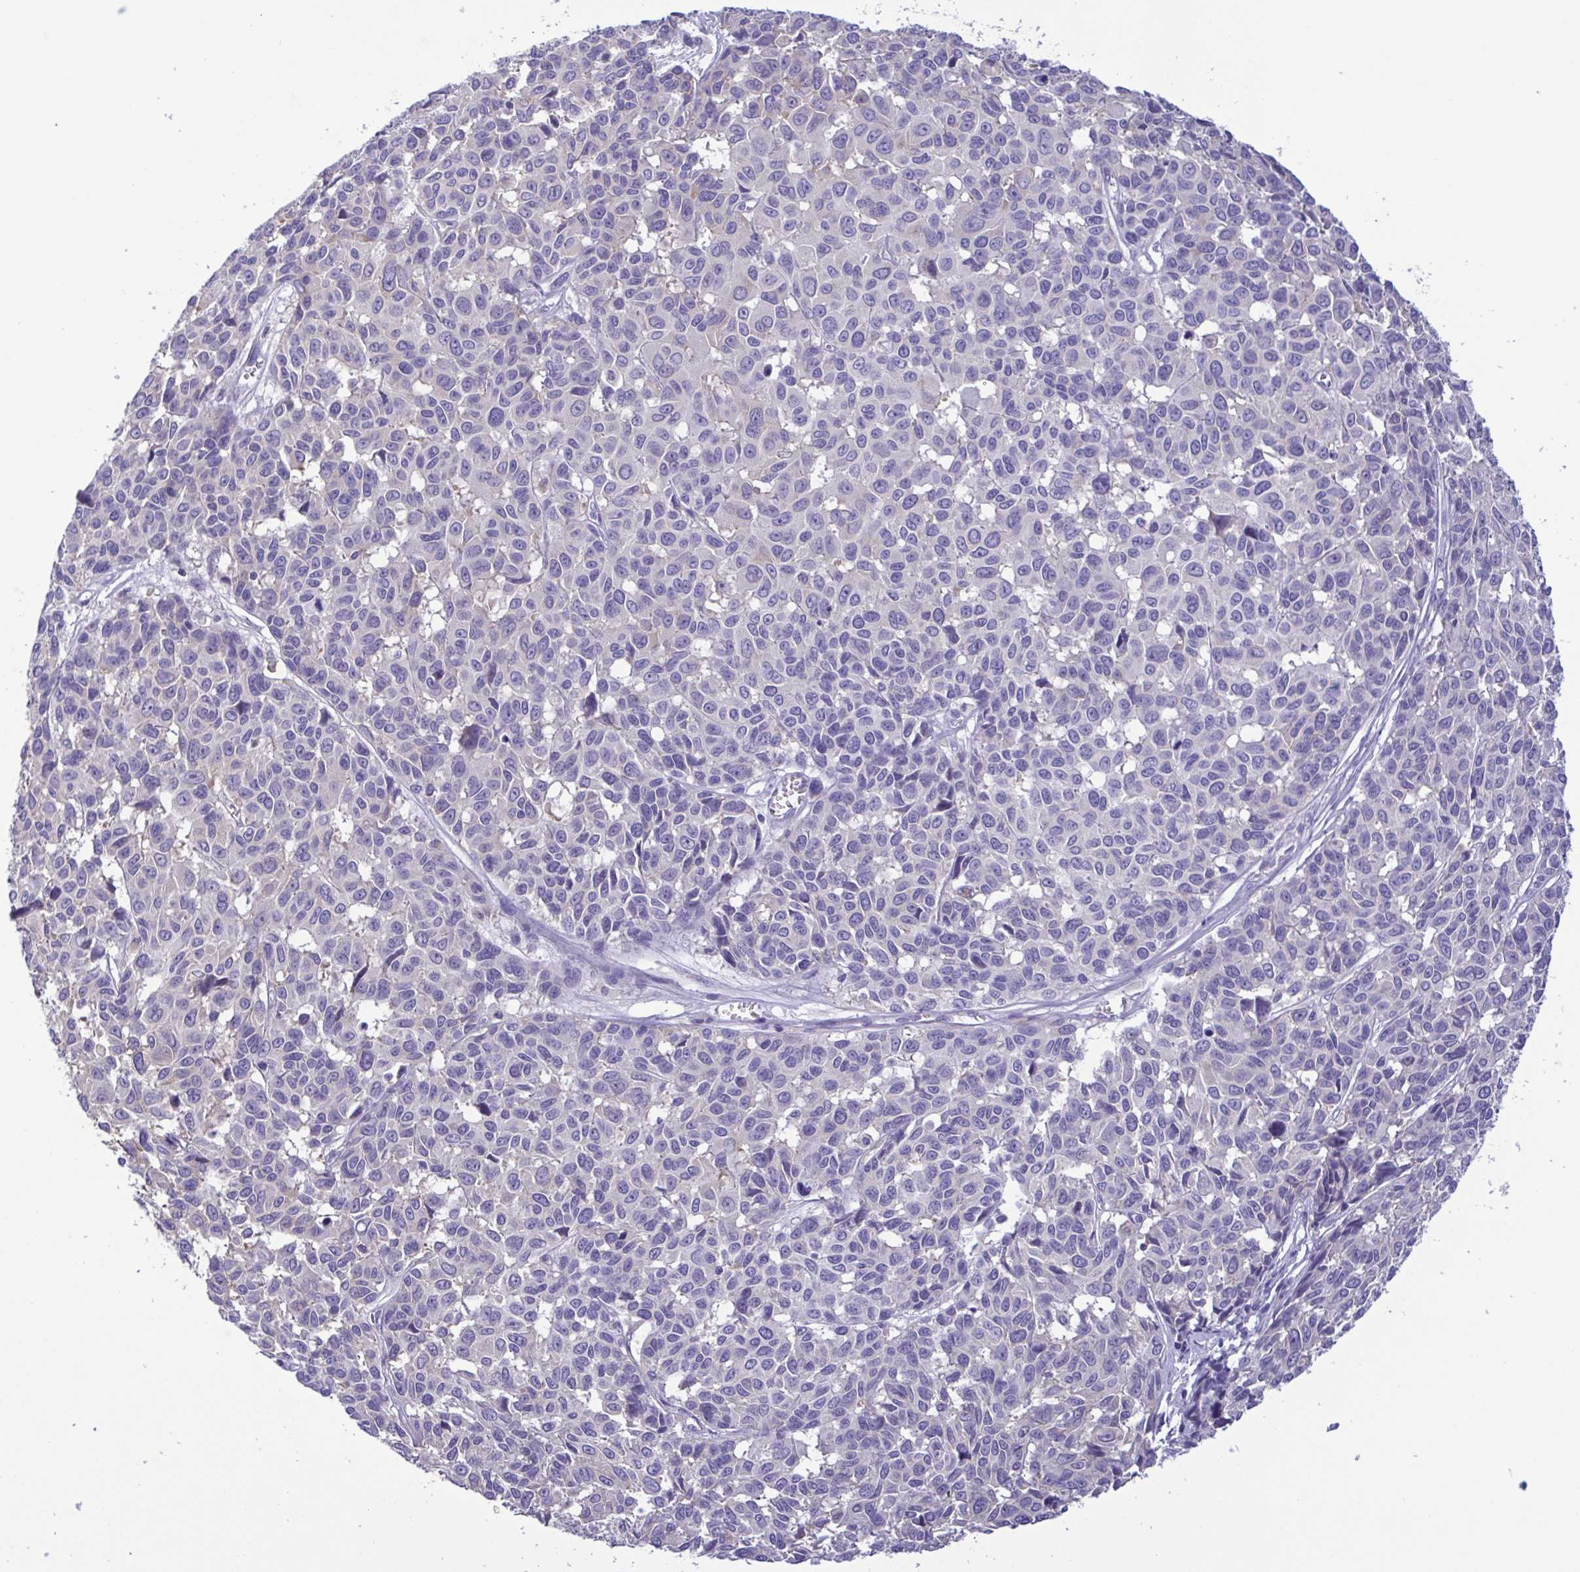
{"staining": {"intensity": "negative", "quantity": "none", "location": "none"}, "tissue": "melanoma", "cell_type": "Tumor cells", "image_type": "cancer", "snomed": [{"axis": "morphology", "description": "Malignant melanoma, NOS"}, {"axis": "topography", "description": "Skin"}], "caption": "Immunohistochemistry image of neoplastic tissue: melanoma stained with DAB demonstrates no significant protein staining in tumor cells. (Immunohistochemistry (ihc), brightfield microscopy, high magnification).", "gene": "TNNI3", "patient": {"sex": "female", "age": 66}}